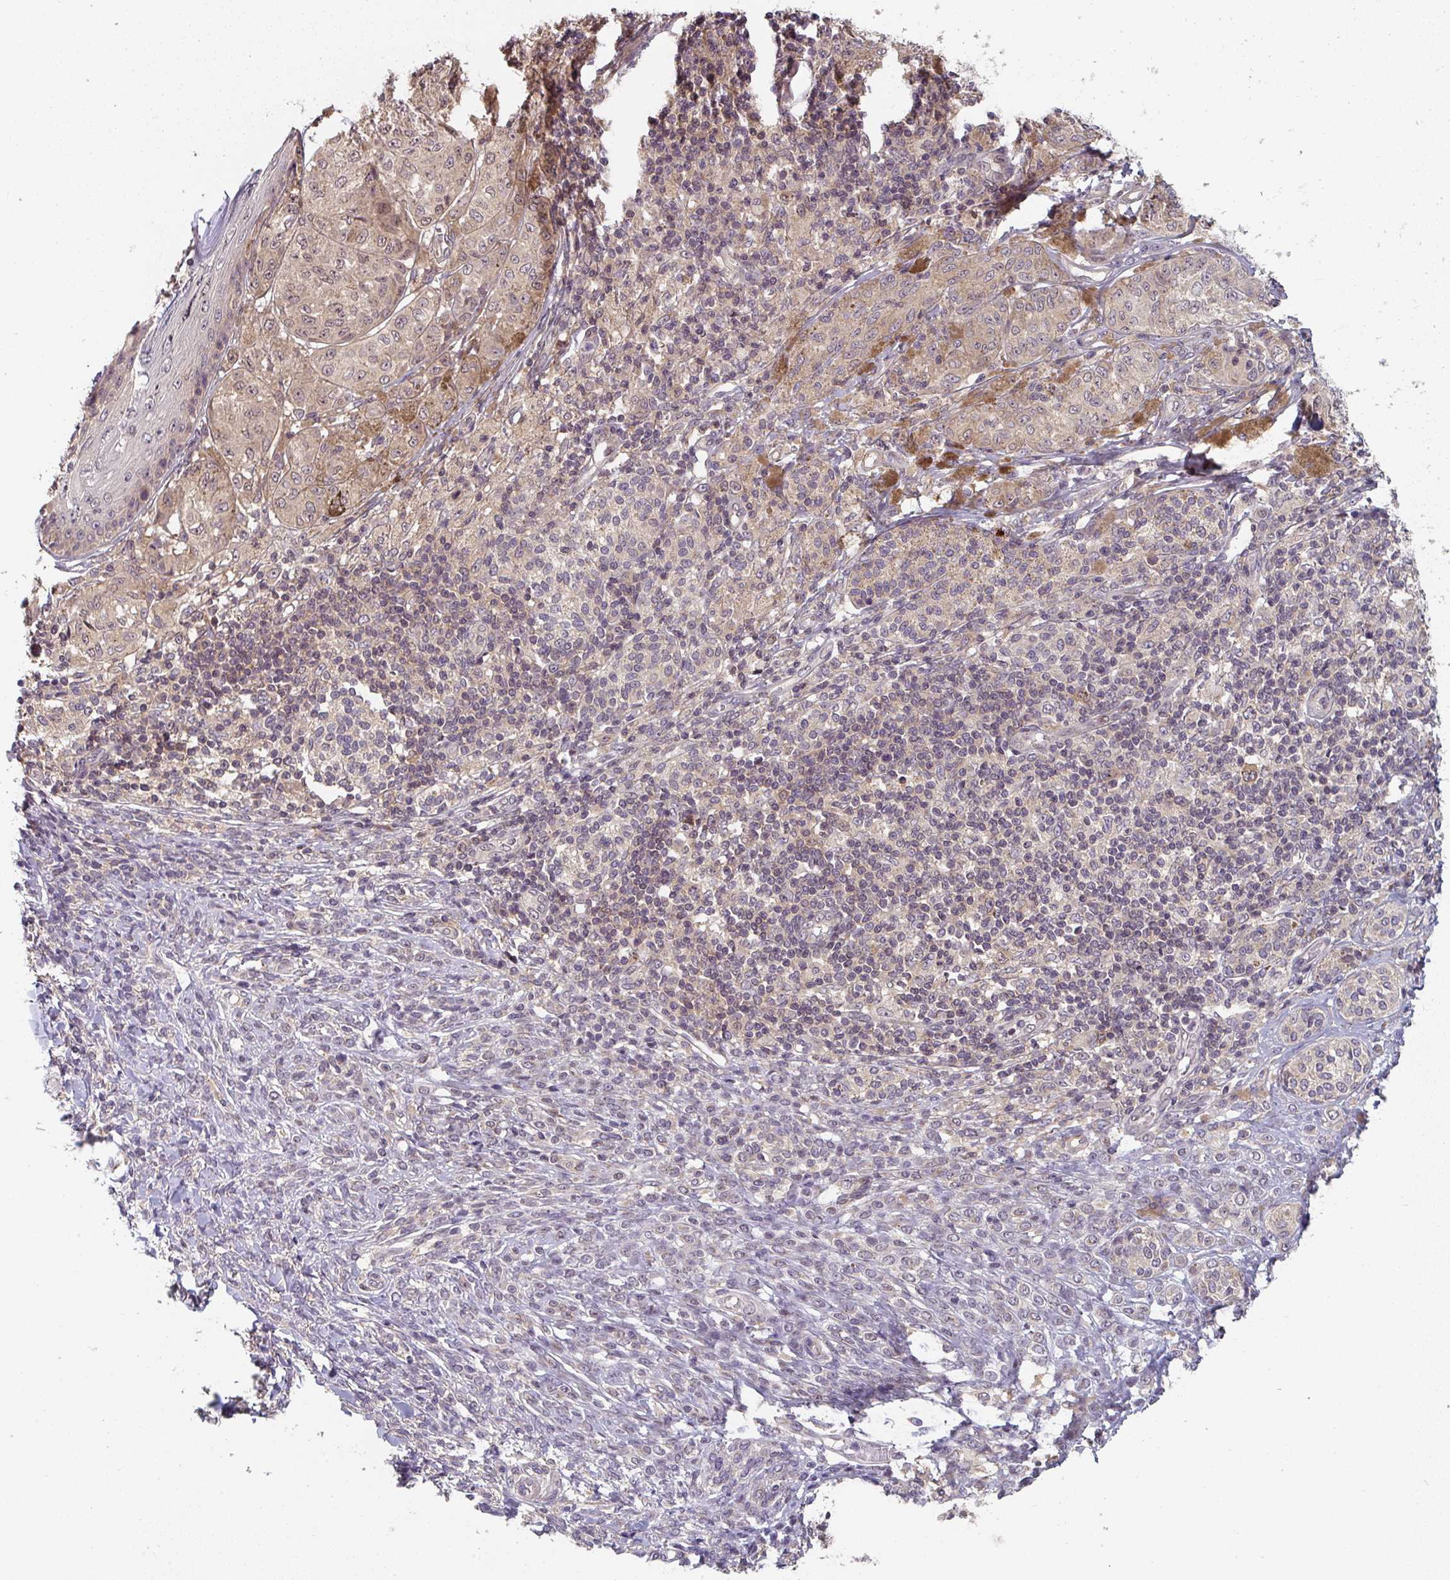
{"staining": {"intensity": "weak", "quantity": "<25%", "location": "cytoplasmic/membranous"}, "tissue": "melanoma", "cell_type": "Tumor cells", "image_type": "cancer", "snomed": [{"axis": "morphology", "description": "Malignant melanoma, NOS"}, {"axis": "topography", "description": "Skin"}], "caption": "IHC of malignant melanoma demonstrates no staining in tumor cells.", "gene": "RANGRF", "patient": {"sex": "male", "age": 42}}